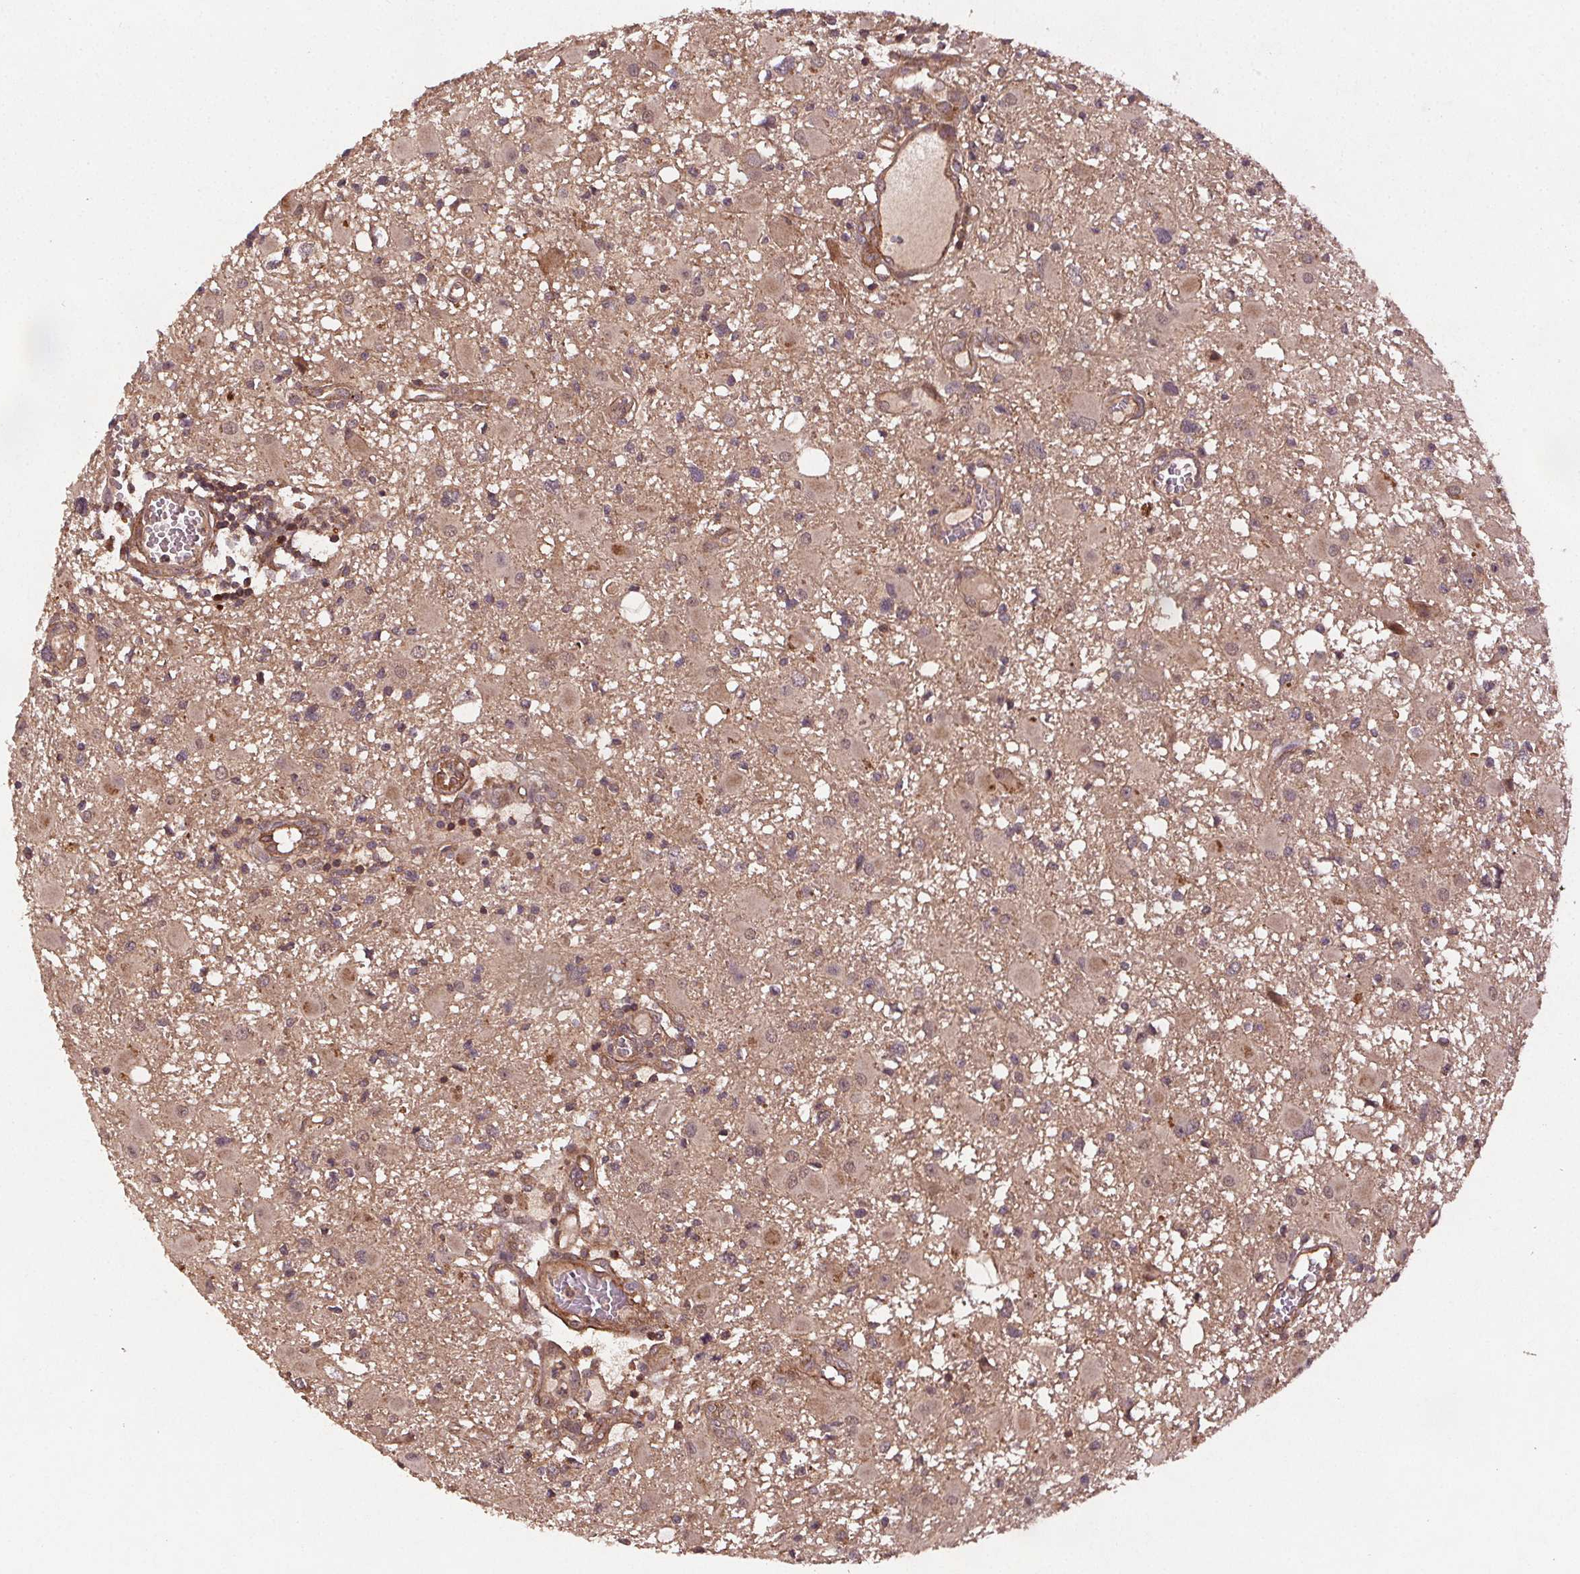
{"staining": {"intensity": "negative", "quantity": "none", "location": "none"}, "tissue": "glioma", "cell_type": "Tumor cells", "image_type": "cancer", "snomed": [{"axis": "morphology", "description": "Glioma, malignant, High grade"}, {"axis": "topography", "description": "Brain"}], "caption": "Tumor cells show no significant positivity in glioma. The staining was performed using DAB (3,3'-diaminobenzidine) to visualize the protein expression in brown, while the nuclei were stained in blue with hematoxylin (Magnification: 20x).", "gene": "SEC14L2", "patient": {"sex": "male", "age": 54}}